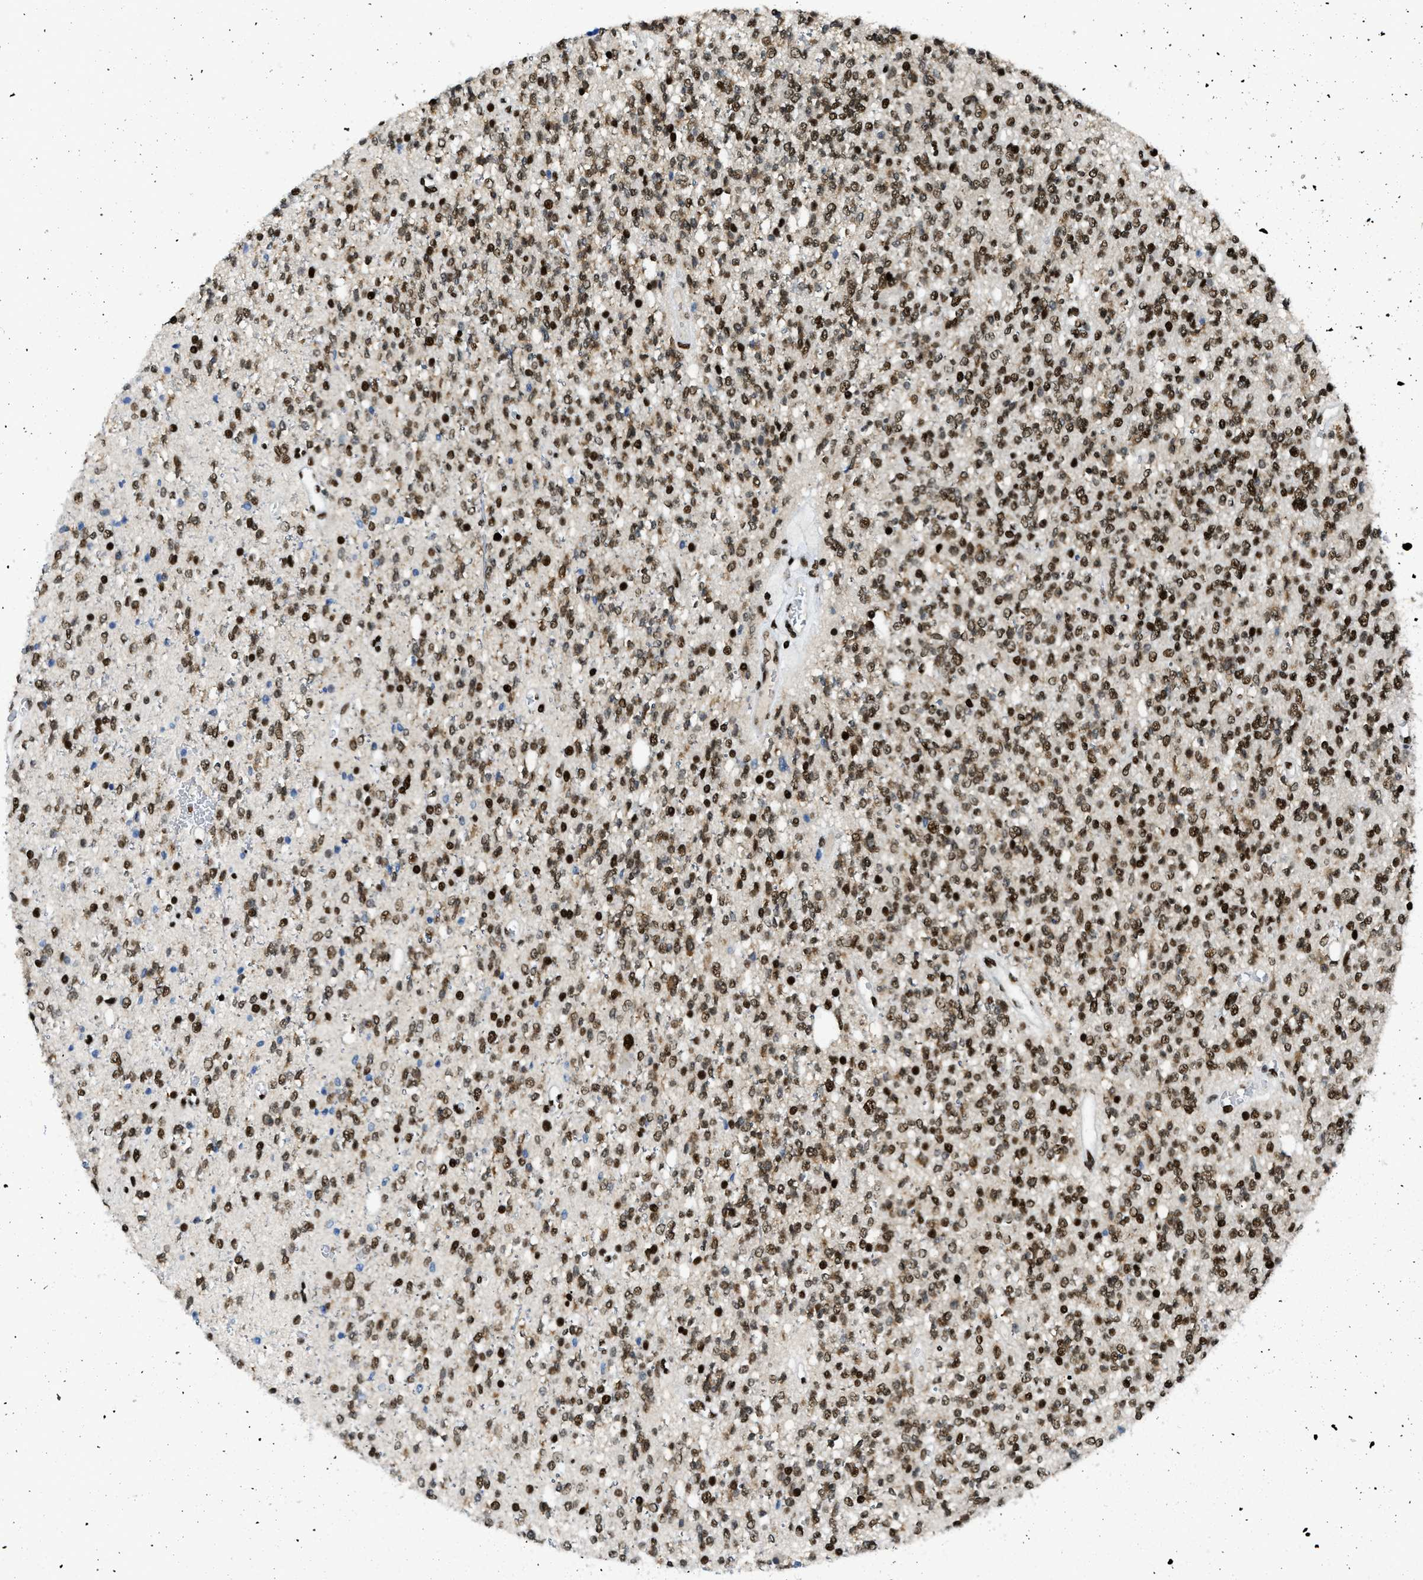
{"staining": {"intensity": "strong", "quantity": ">75%", "location": "nuclear"}, "tissue": "glioma", "cell_type": "Tumor cells", "image_type": "cancer", "snomed": [{"axis": "morphology", "description": "Glioma, malignant, High grade"}, {"axis": "topography", "description": "Brain"}], "caption": "Glioma stained with a brown dye shows strong nuclear positive staining in approximately >75% of tumor cells.", "gene": "SCAF4", "patient": {"sex": "male", "age": 34}}